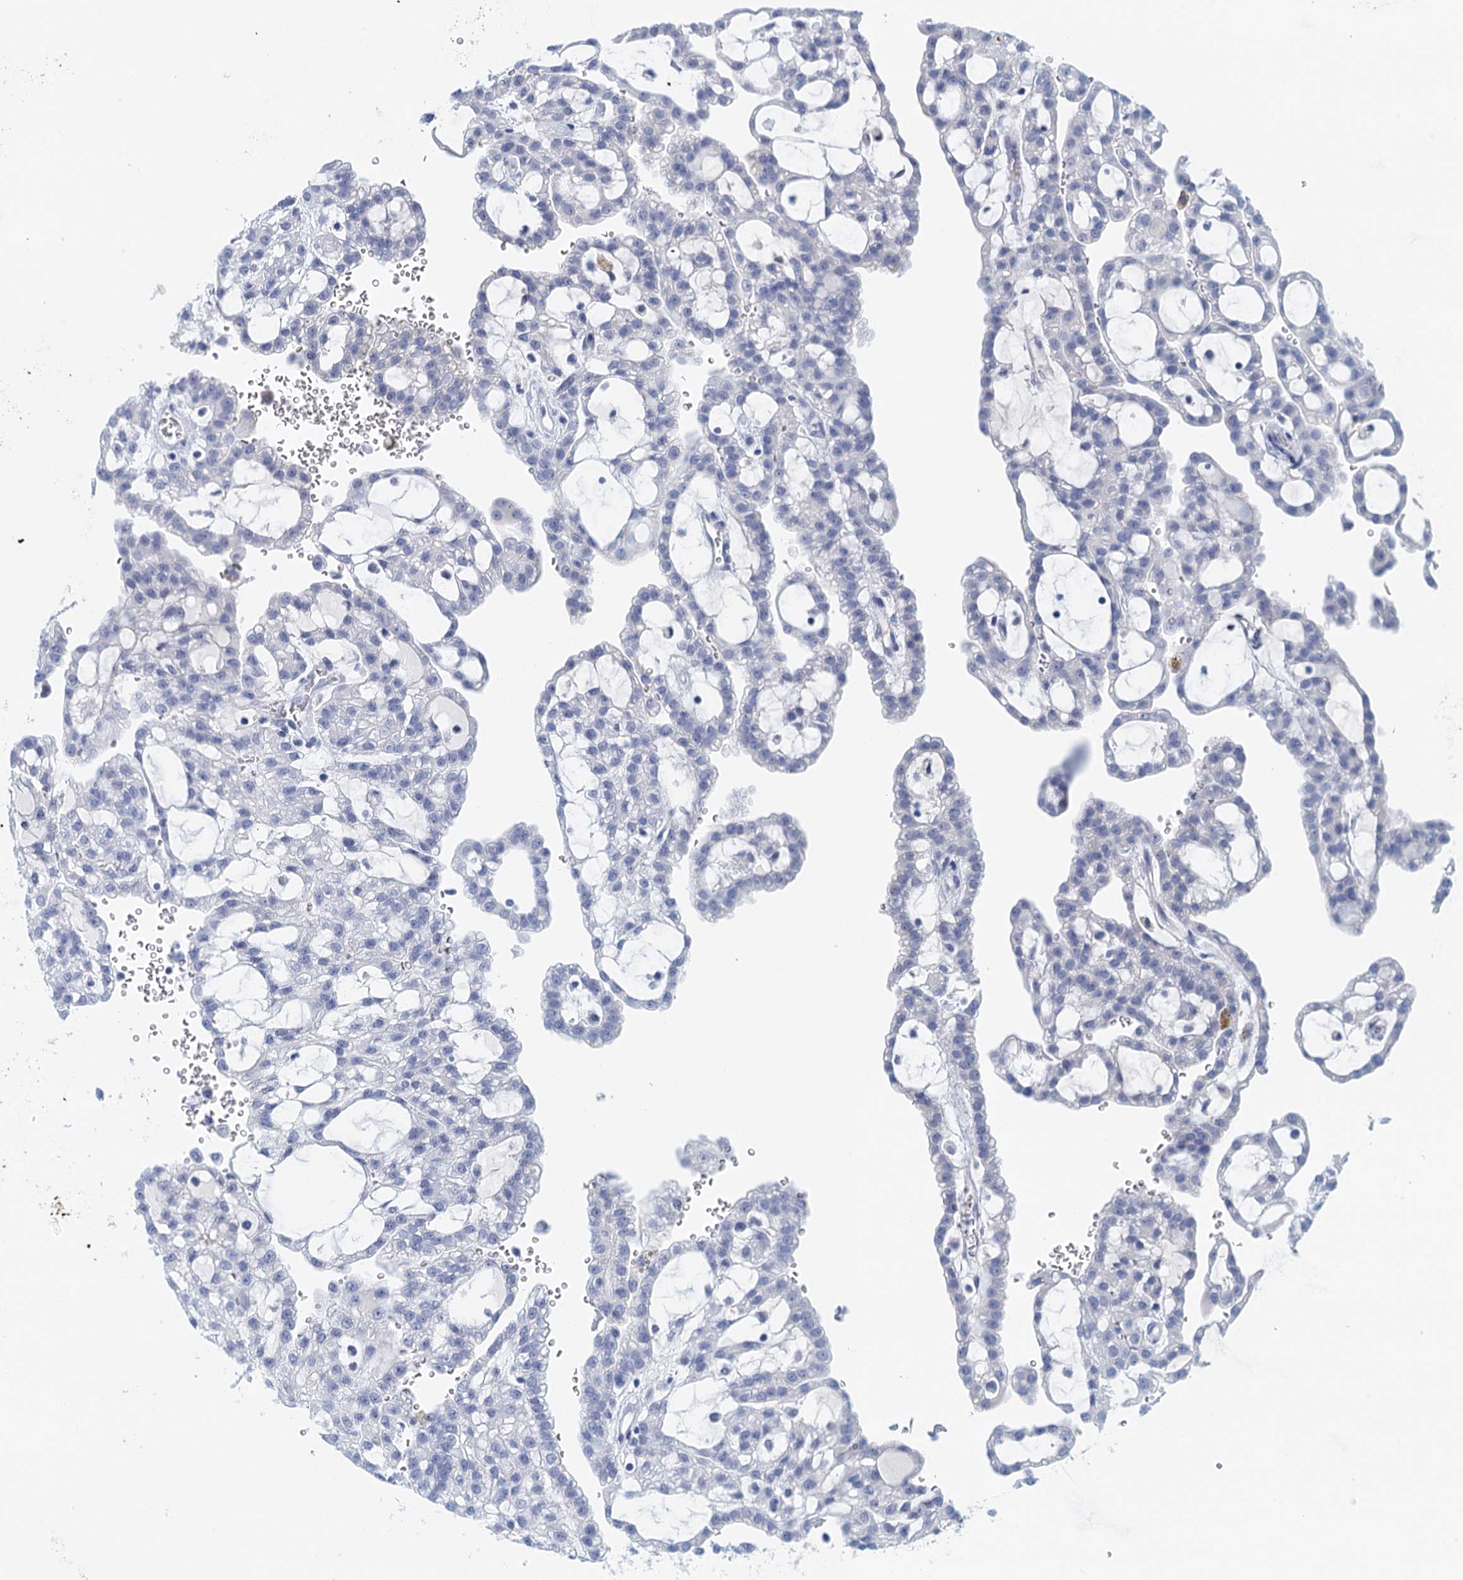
{"staining": {"intensity": "negative", "quantity": "none", "location": "none"}, "tissue": "renal cancer", "cell_type": "Tumor cells", "image_type": "cancer", "snomed": [{"axis": "morphology", "description": "Adenocarcinoma, NOS"}, {"axis": "topography", "description": "Kidney"}], "caption": "Human renal cancer (adenocarcinoma) stained for a protein using immunohistochemistry demonstrates no expression in tumor cells.", "gene": "CYP51A1", "patient": {"sex": "male", "age": 63}}